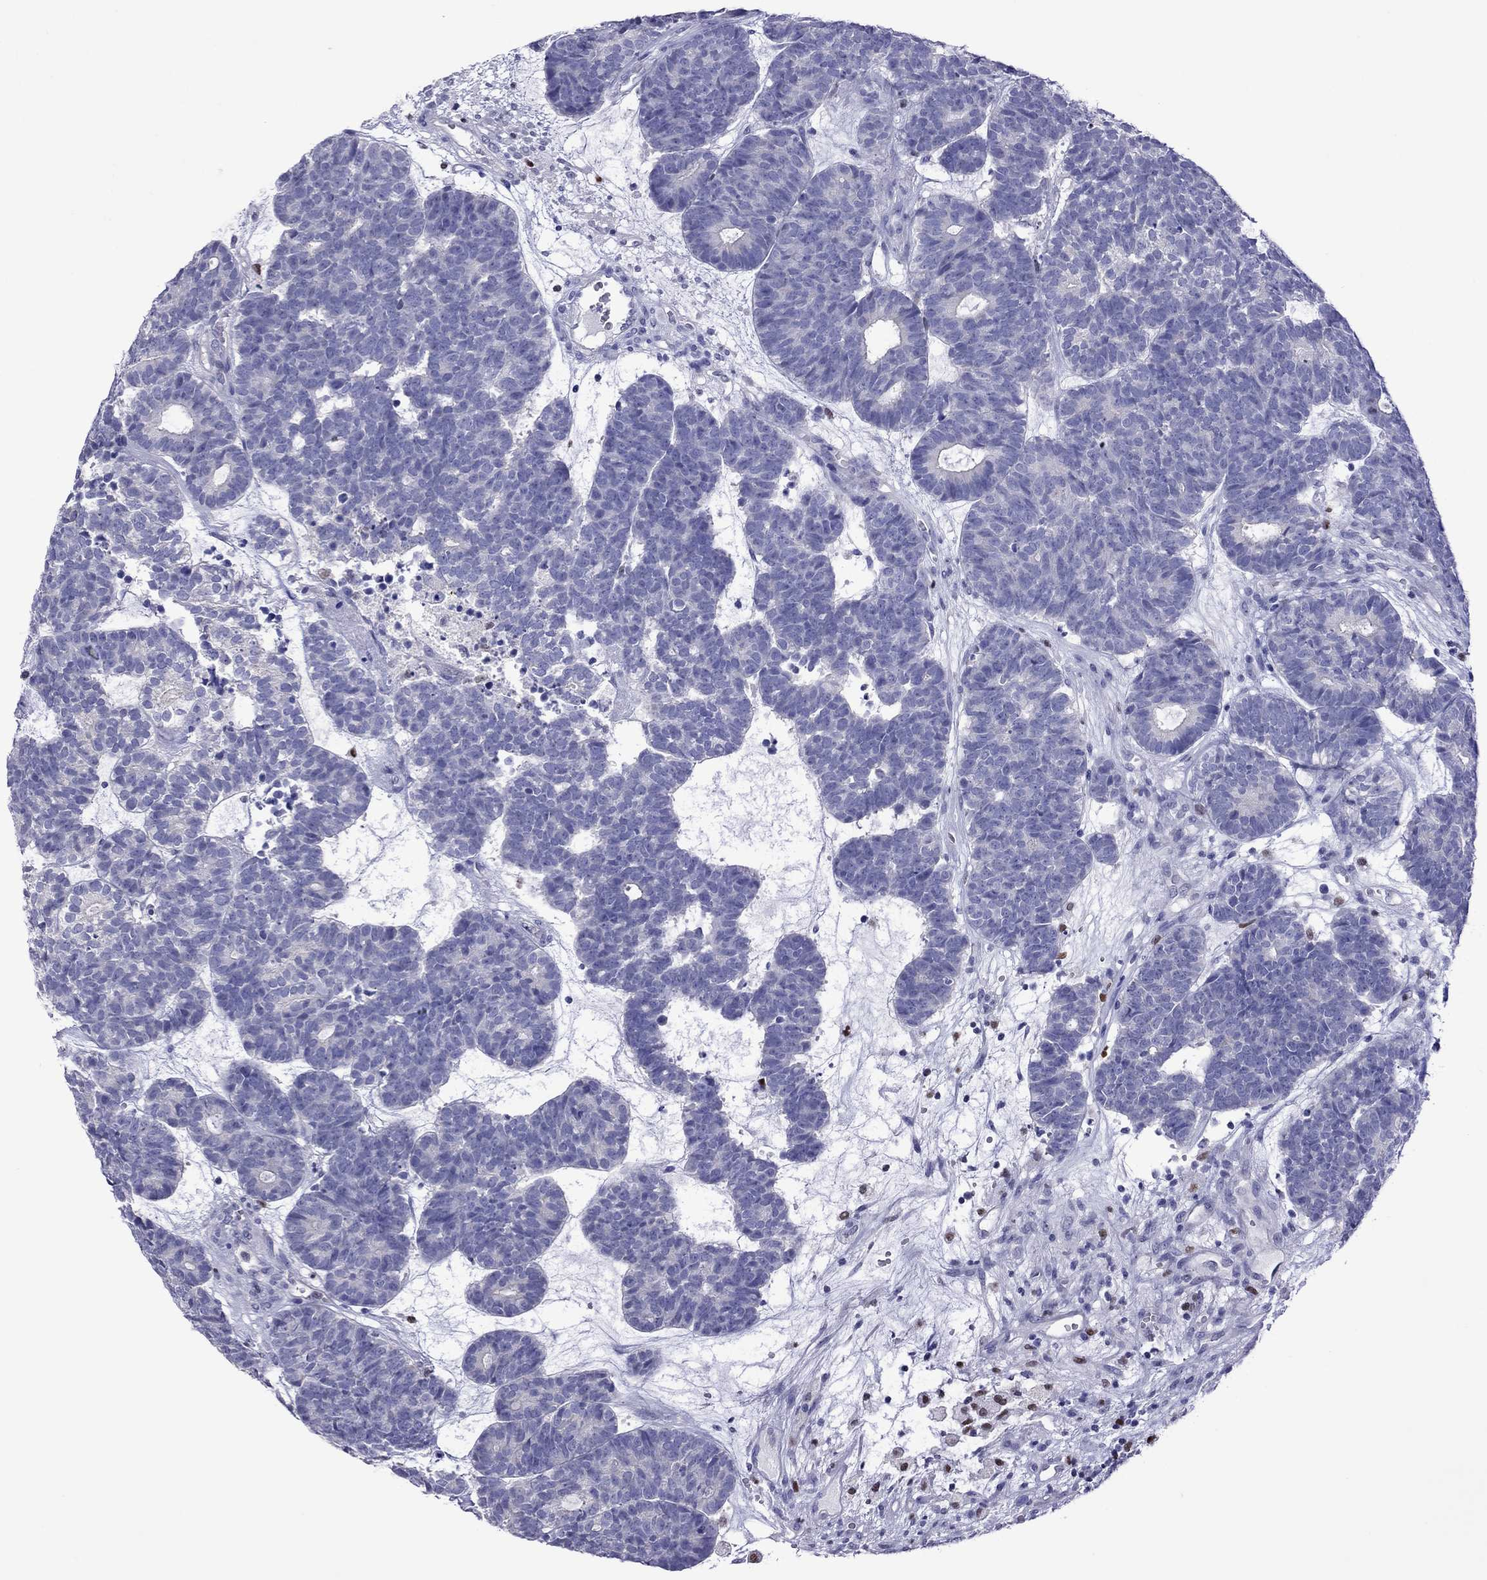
{"staining": {"intensity": "negative", "quantity": "none", "location": "none"}, "tissue": "head and neck cancer", "cell_type": "Tumor cells", "image_type": "cancer", "snomed": [{"axis": "morphology", "description": "Adenocarcinoma, NOS"}, {"axis": "topography", "description": "Head-Neck"}], "caption": "Protein analysis of head and neck cancer shows no significant staining in tumor cells.", "gene": "MPZ", "patient": {"sex": "female", "age": 81}}